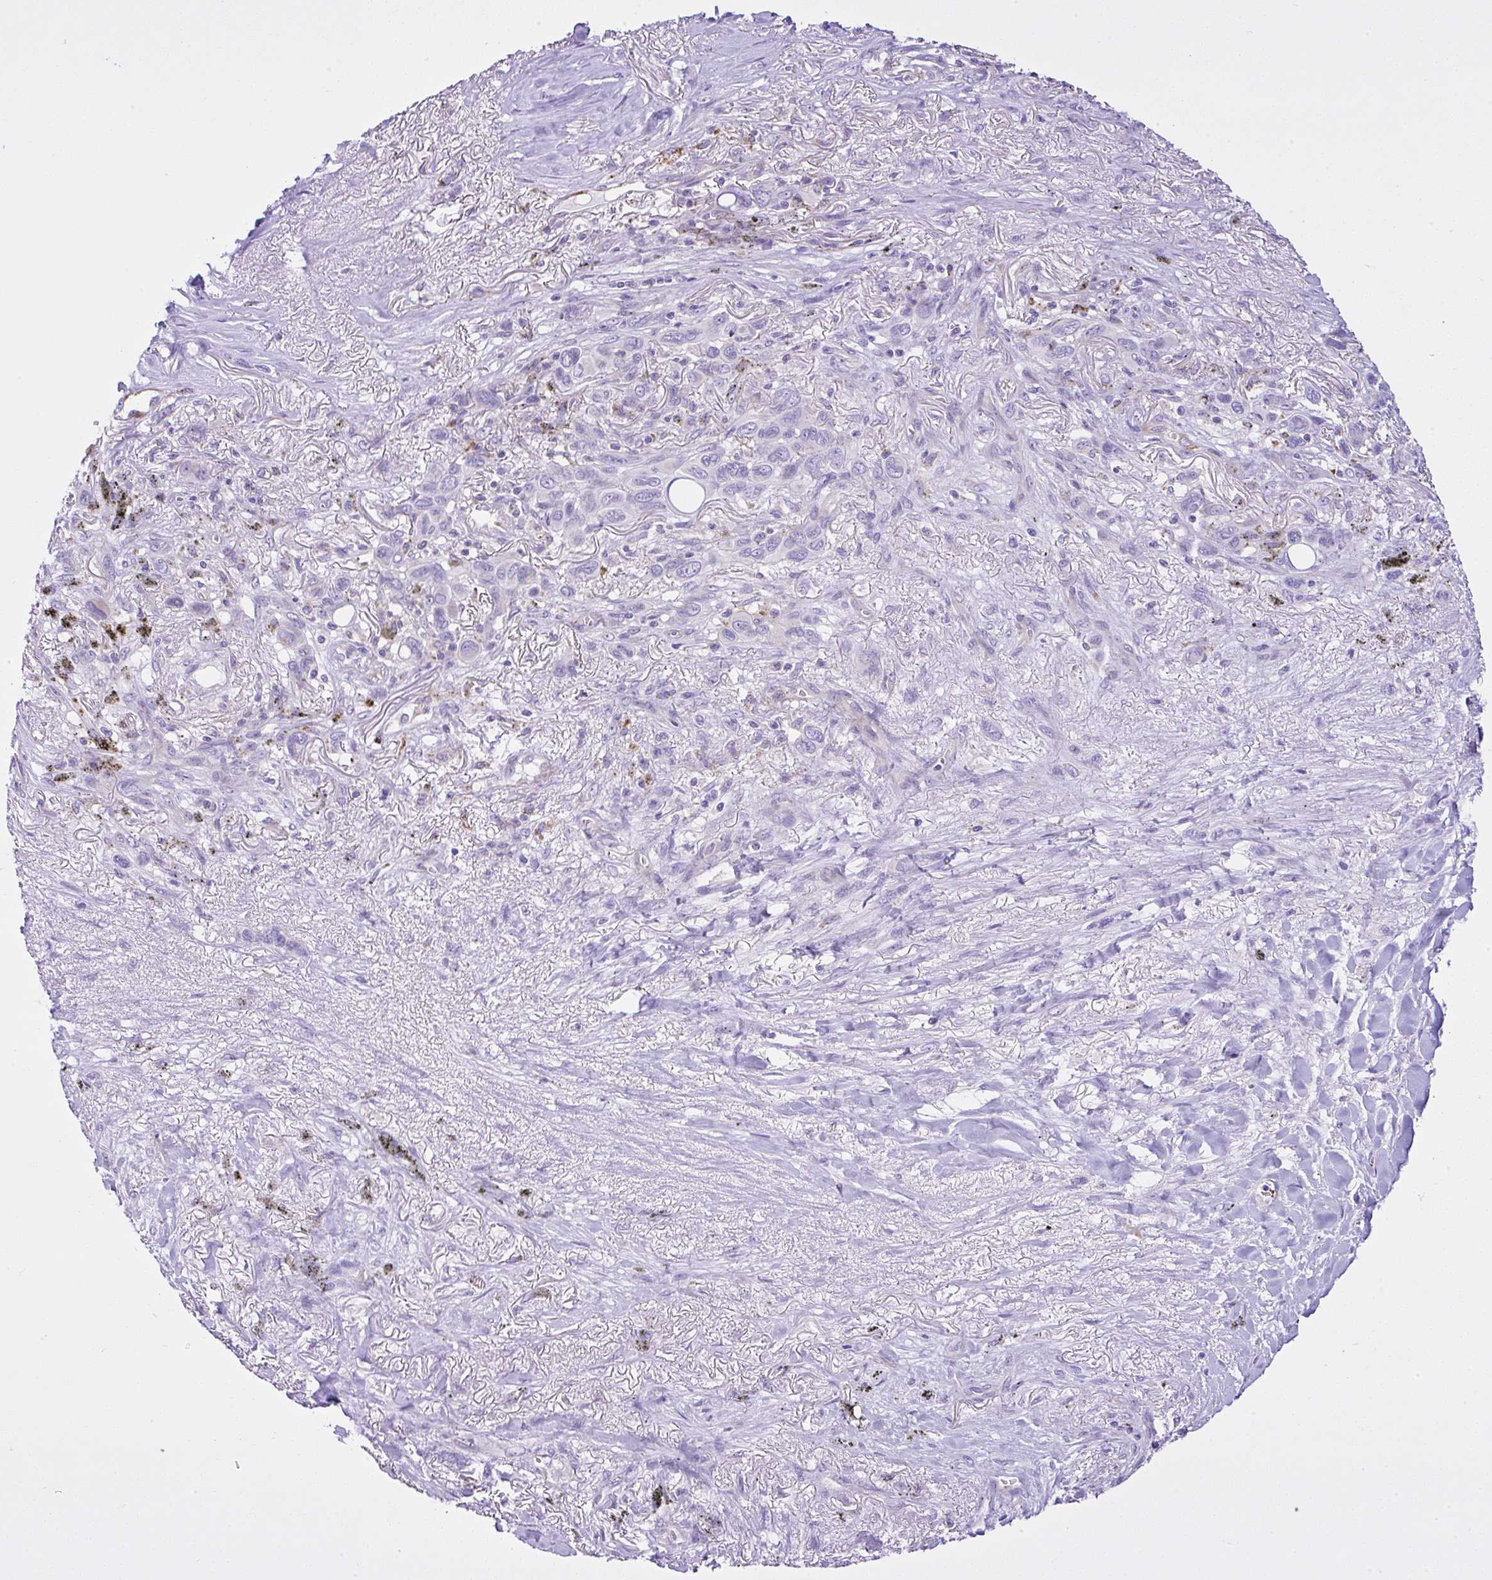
{"staining": {"intensity": "negative", "quantity": "none", "location": "none"}, "tissue": "melanoma", "cell_type": "Tumor cells", "image_type": "cancer", "snomed": [{"axis": "morphology", "description": "Malignant melanoma, Metastatic site"}, {"axis": "topography", "description": "Lung"}], "caption": "There is no significant positivity in tumor cells of malignant melanoma (metastatic site).", "gene": "CCDC142", "patient": {"sex": "male", "age": 48}}